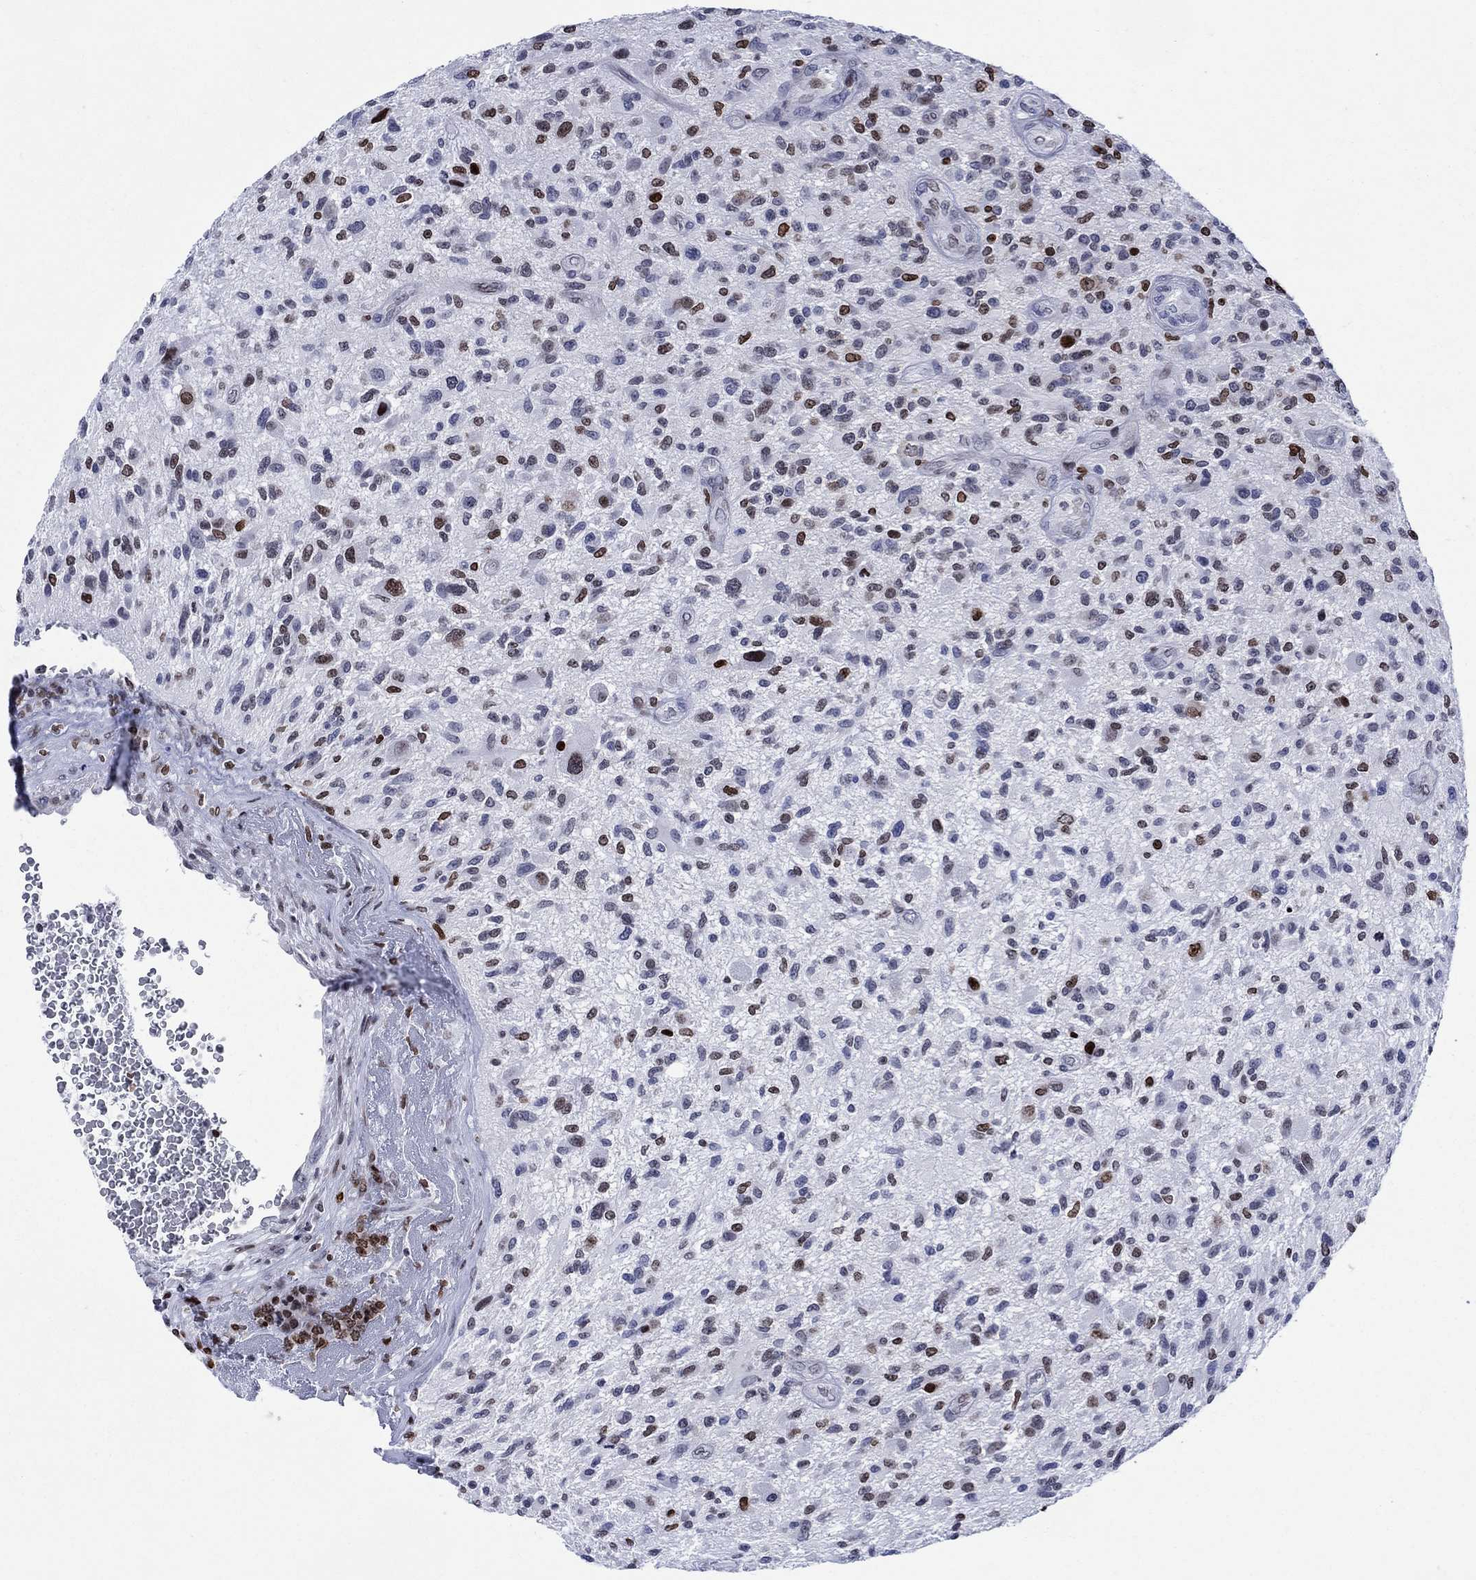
{"staining": {"intensity": "strong", "quantity": "<25%", "location": "nuclear"}, "tissue": "glioma", "cell_type": "Tumor cells", "image_type": "cancer", "snomed": [{"axis": "morphology", "description": "Glioma, malignant, High grade"}, {"axis": "topography", "description": "Brain"}], "caption": "Malignant glioma (high-grade) stained for a protein shows strong nuclear positivity in tumor cells.", "gene": "HMGA1", "patient": {"sex": "male", "age": 47}}